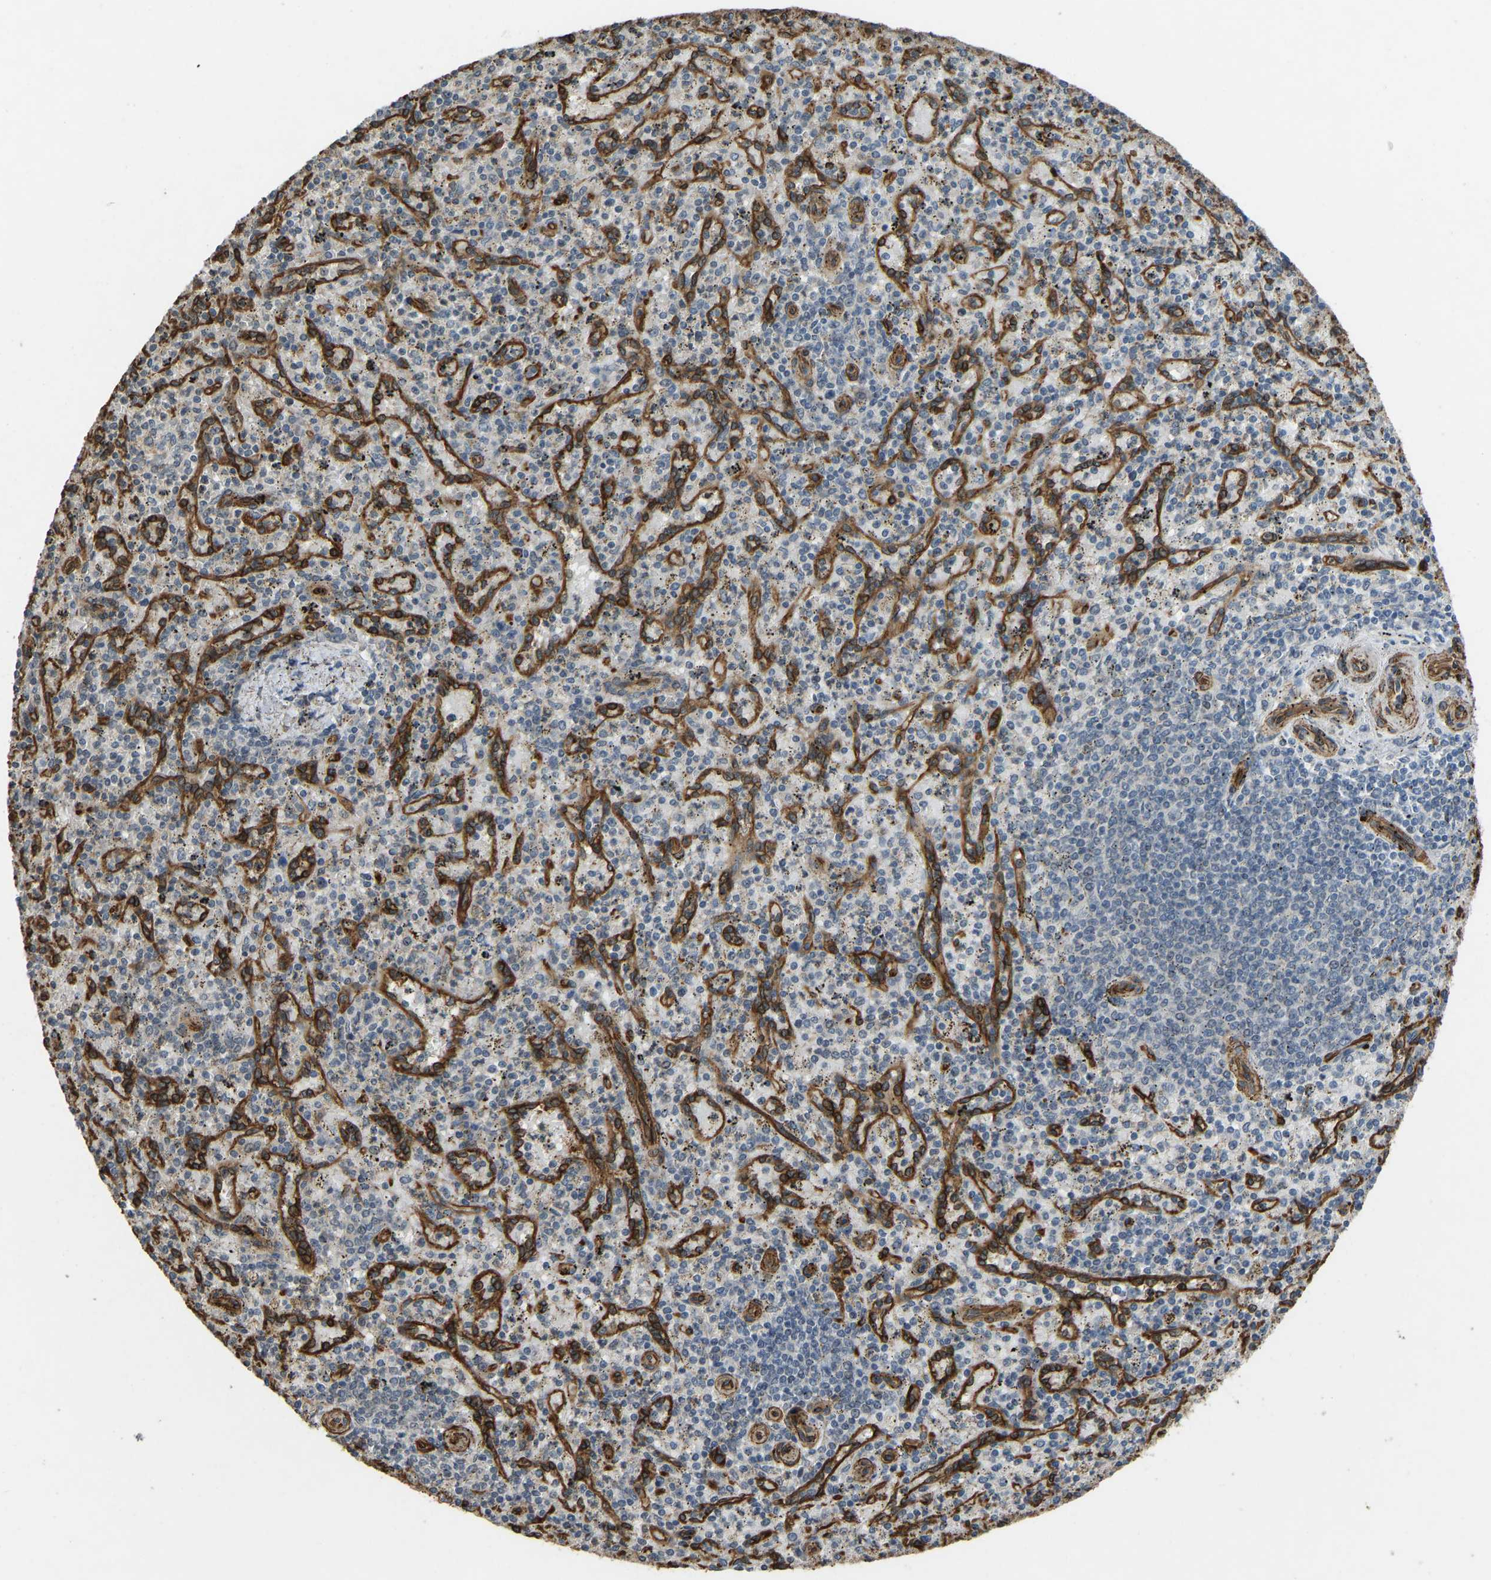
{"staining": {"intensity": "negative", "quantity": "none", "location": "none"}, "tissue": "spleen", "cell_type": "Cells in red pulp", "image_type": "normal", "snomed": [{"axis": "morphology", "description": "Normal tissue, NOS"}, {"axis": "topography", "description": "Spleen"}], "caption": "A histopathology image of human spleen is negative for staining in cells in red pulp. (DAB immunohistochemistry with hematoxylin counter stain).", "gene": "NMB", "patient": {"sex": "male", "age": 72}}